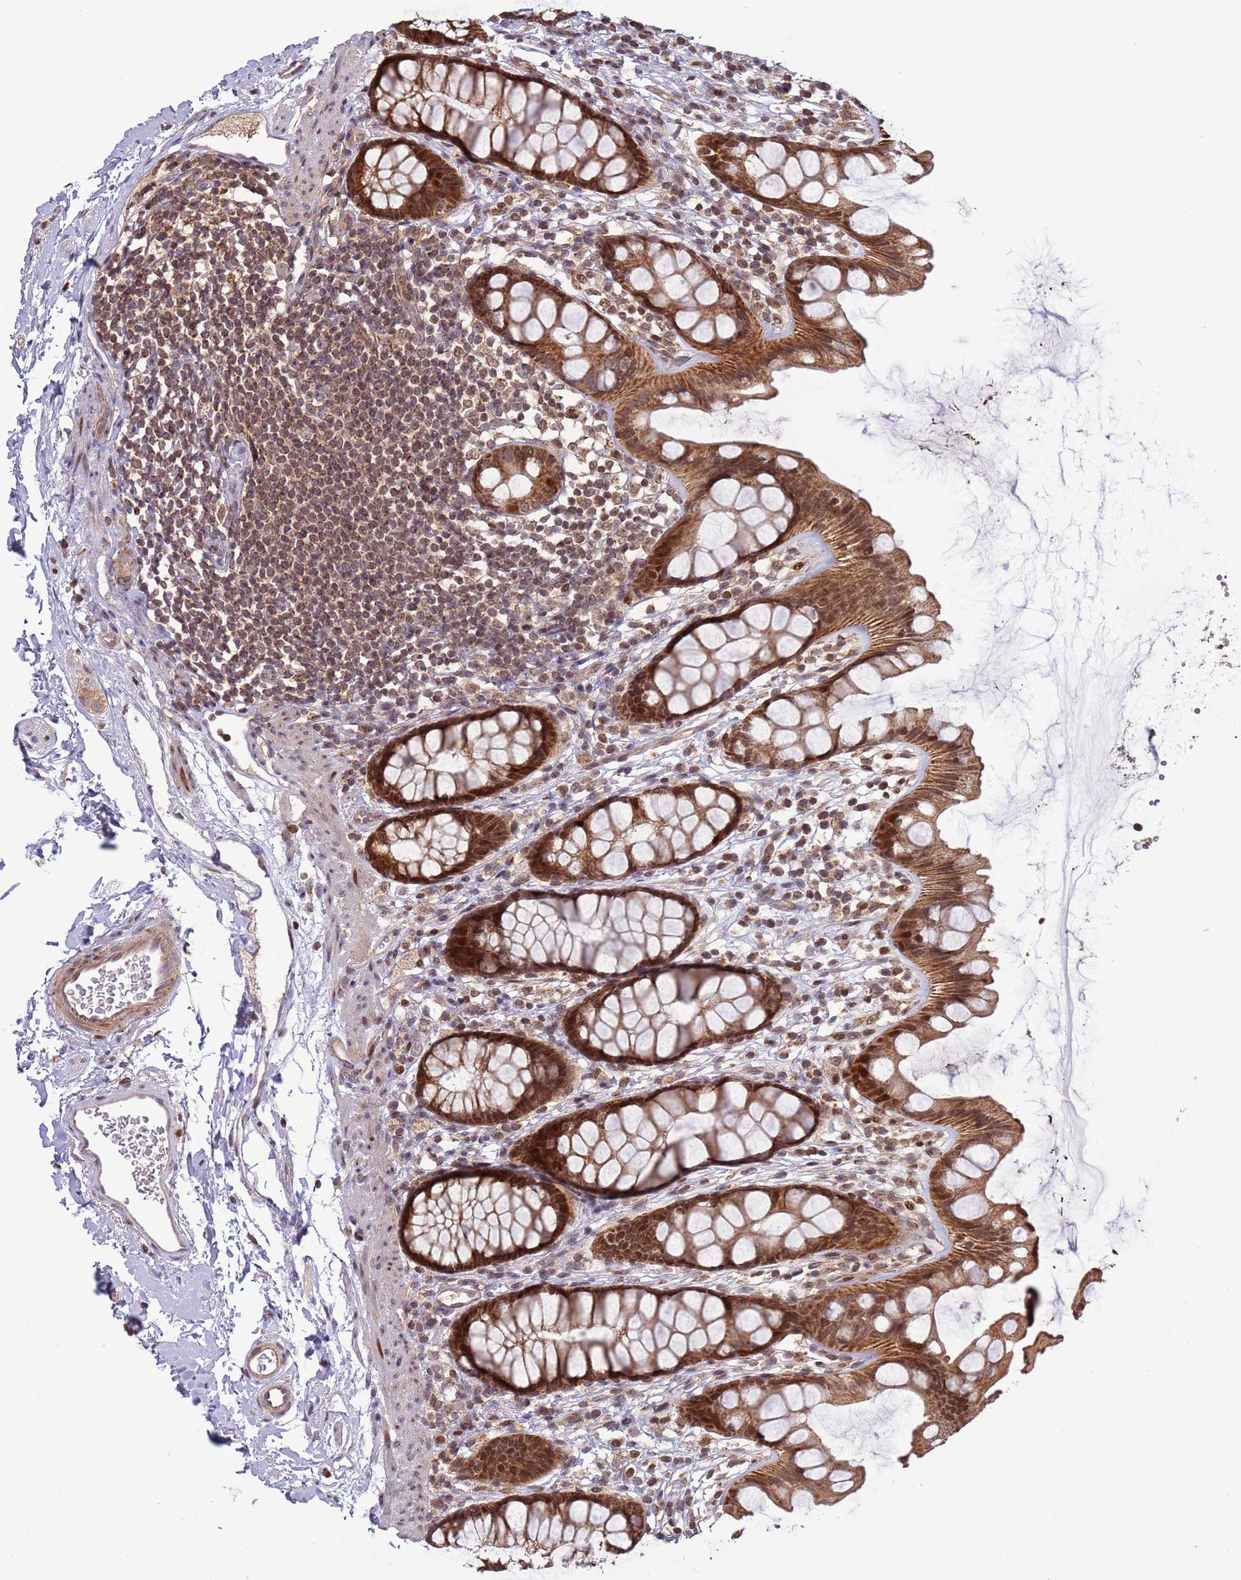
{"staining": {"intensity": "strong", "quantity": ">75%", "location": "cytoplasmic/membranous,nuclear"}, "tissue": "rectum", "cell_type": "Glandular cells", "image_type": "normal", "snomed": [{"axis": "morphology", "description": "Normal tissue, NOS"}, {"axis": "topography", "description": "Rectum"}], "caption": "IHC micrograph of normal rectum: human rectum stained using immunohistochemistry (IHC) reveals high levels of strong protein expression localized specifically in the cytoplasmic/membranous,nuclear of glandular cells, appearing as a cytoplasmic/membranous,nuclear brown color.", "gene": "RCOR2", "patient": {"sex": "female", "age": 65}}